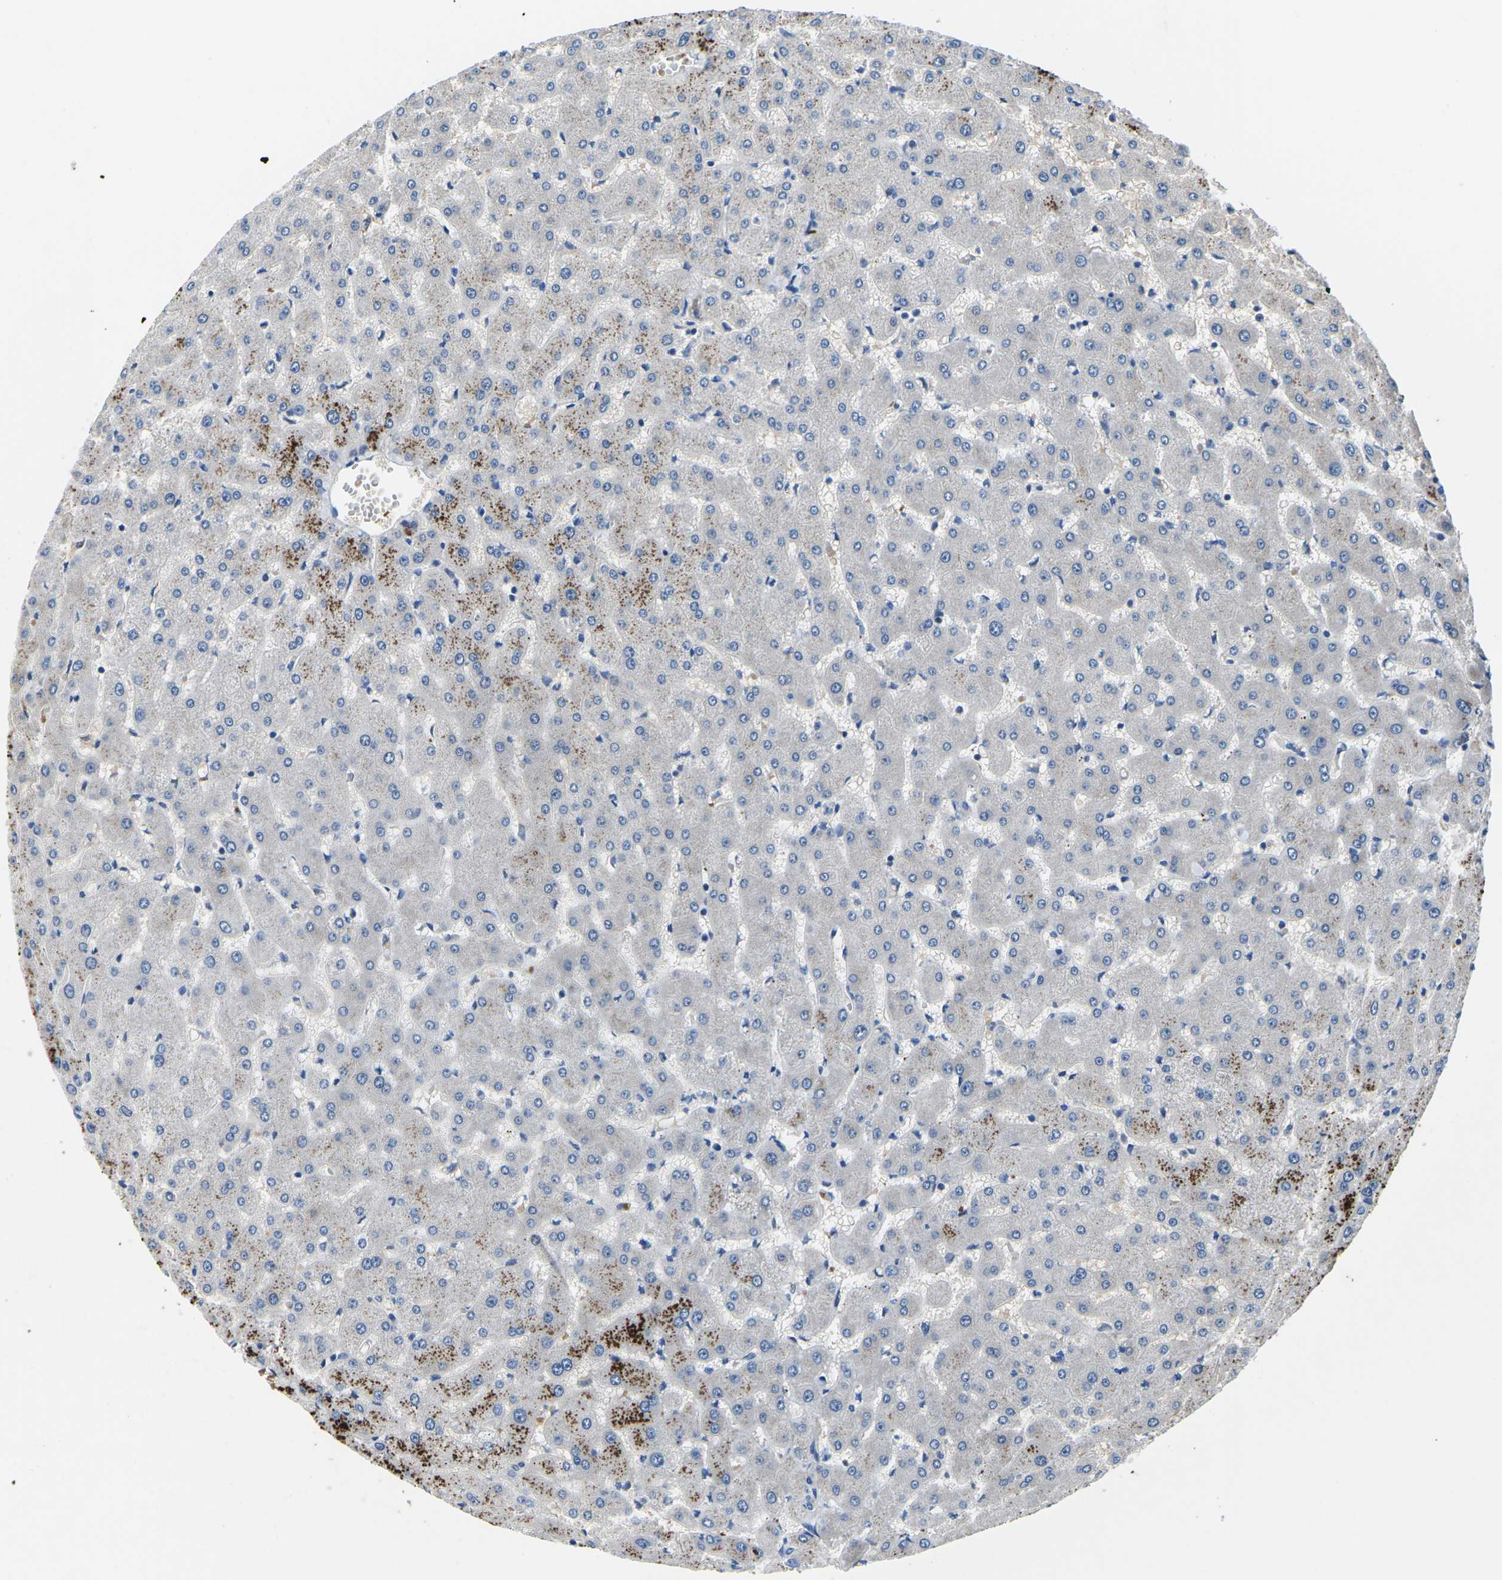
{"staining": {"intensity": "negative", "quantity": "none", "location": "none"}, "tissue": "liver", "cell_type": "Cholangiocytes", "image_type": "normal", "snomed": [{"axis": "morphology", "description": "Normal tissue, NOS"}, {"axis": "topography", "description": "Liver"}], "caption": "A histopathology image of human liver is negative for staining in cholangiocytes. The staining was performed using DAB (3,3'-diaminobenzidine) to visualize the protein expression in brown, while the nuclei were stained in blue with hematoxylin (Magnification: 20x).", "gene": "TM6SF1", "patient": {"sex": "female", "age": 63}}